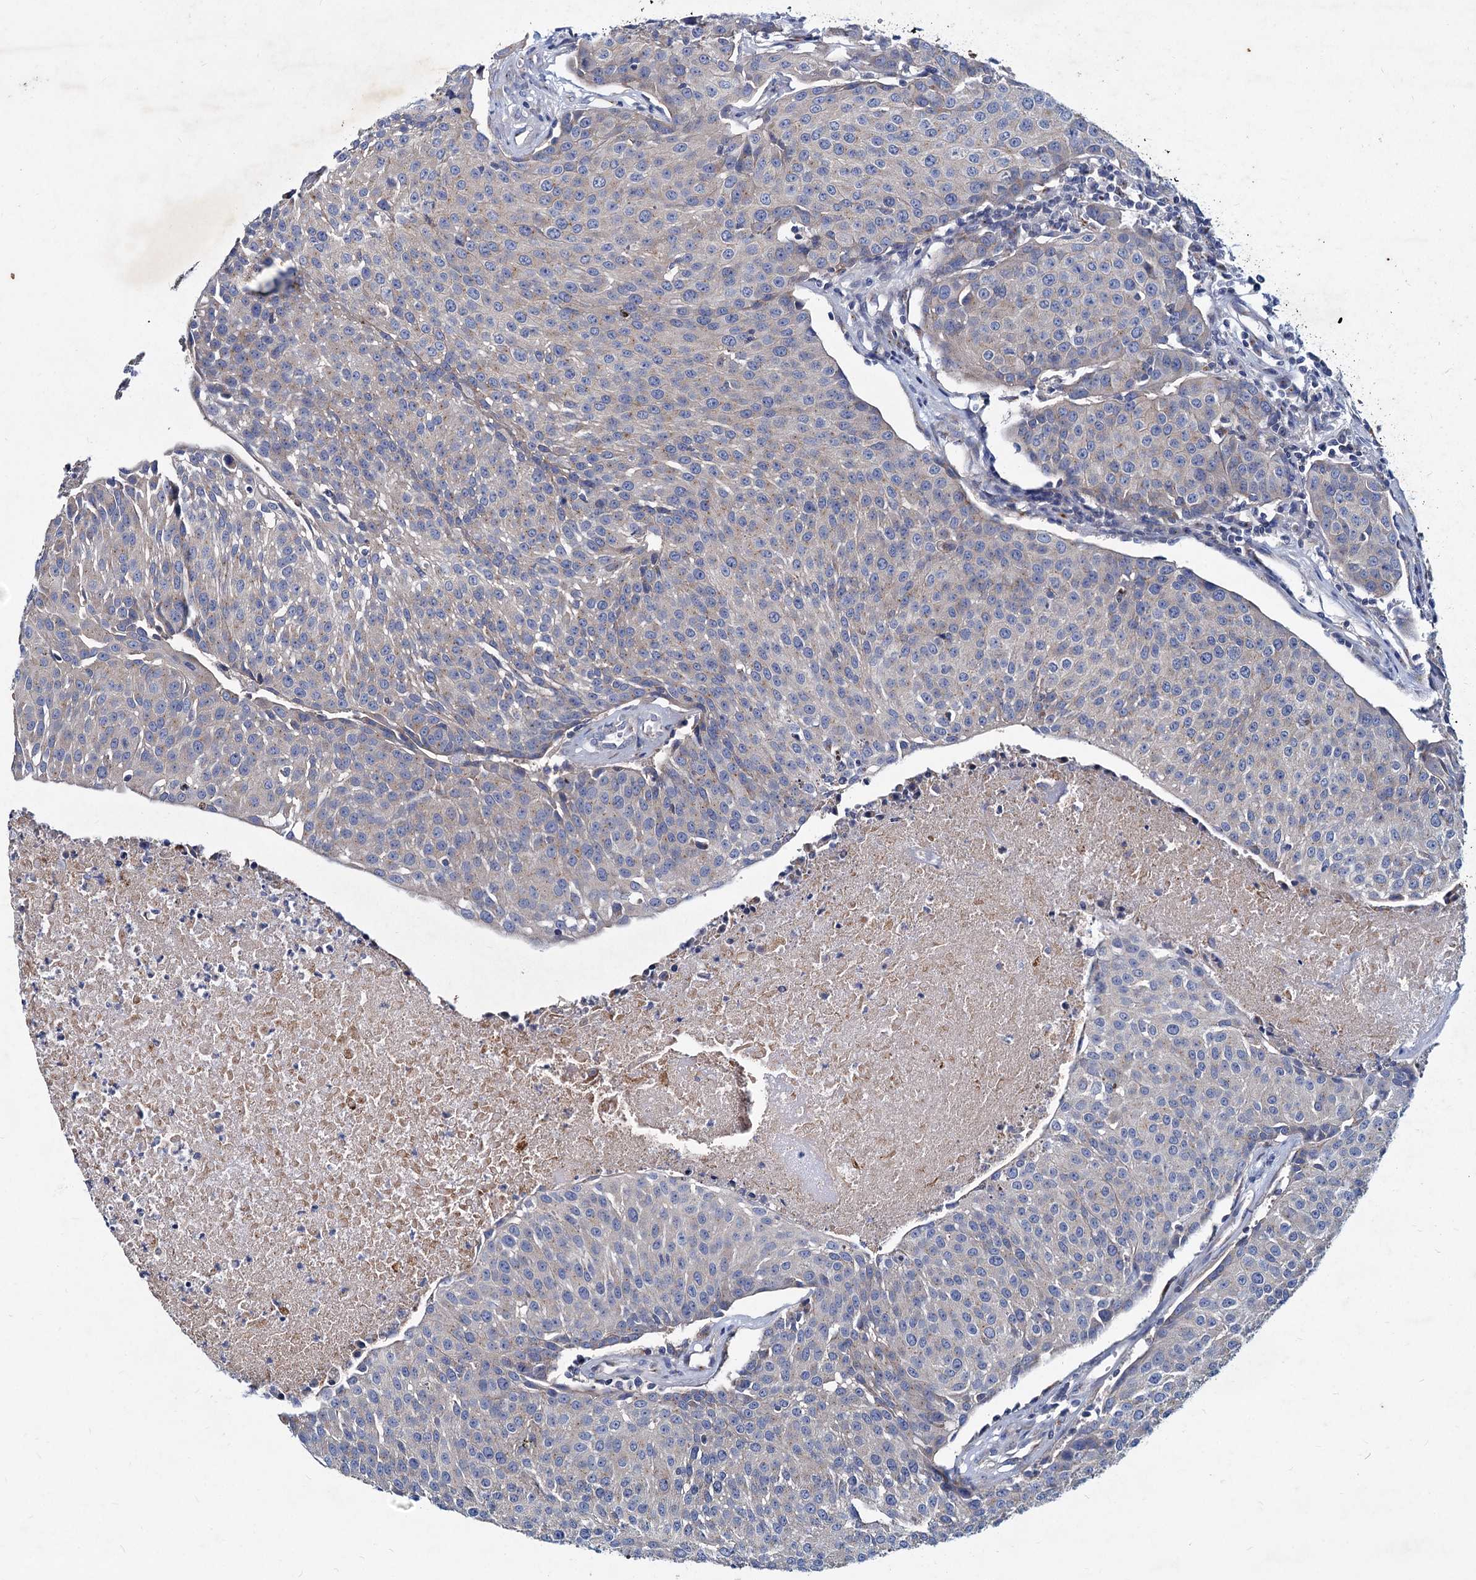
{"staining": {"intensity": "negative", "quantity": "none", "location": "none"}, "tissue": "urothelial cancer", "cell_type": "Tumor cells", "image_type": "cancer", "snomed": [{"axis": "morphology", "description": "Urothelial carcinoma, High grade"}, {"axis": "topography", "description": "Urinary bladder"}], "caption": "This is an IHC image of urothelial carcinoma (high-grade). There is no expression in tumor cells.", "gene": "AGBL4", "patient": {"sex": "female", "age": 85}}